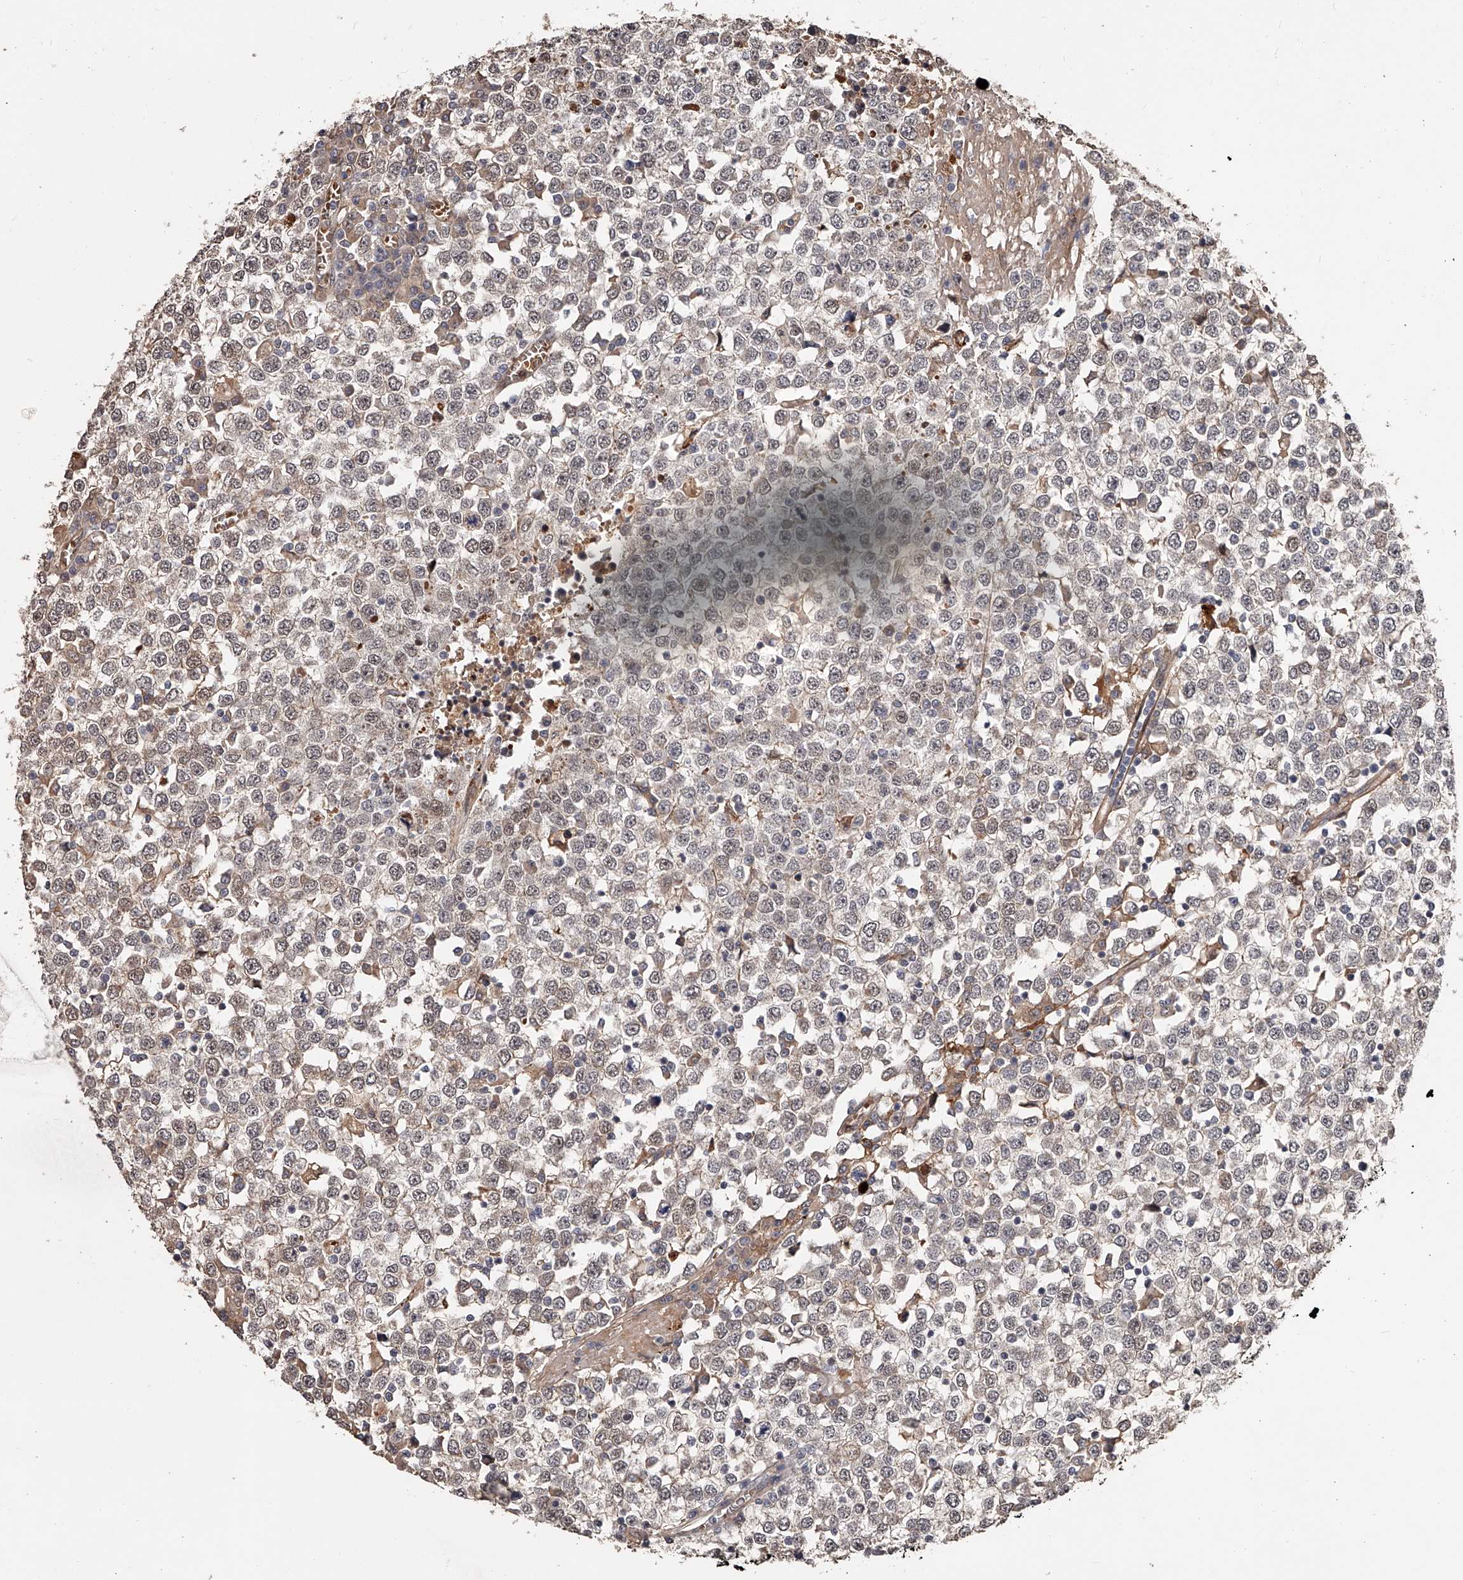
{"staining": {"intensity": "weak", "quantity": "25%-75%", "location": "nuclear"}, "tissue": "testis cancer", "cell_type": "Tumor cells", "image_type": "cancer", "snomed": [{"axis": "morphology", "description": "Seminoma, NOS"}, {"axis": "topography", "description": "Testis"}], "caption": "The immunohistochemical stain shows weak nuclear staining in tumor cells of testis cancer tissue.", "gene": "URGCP", "patient": {"sex": "male", "age": 65}}